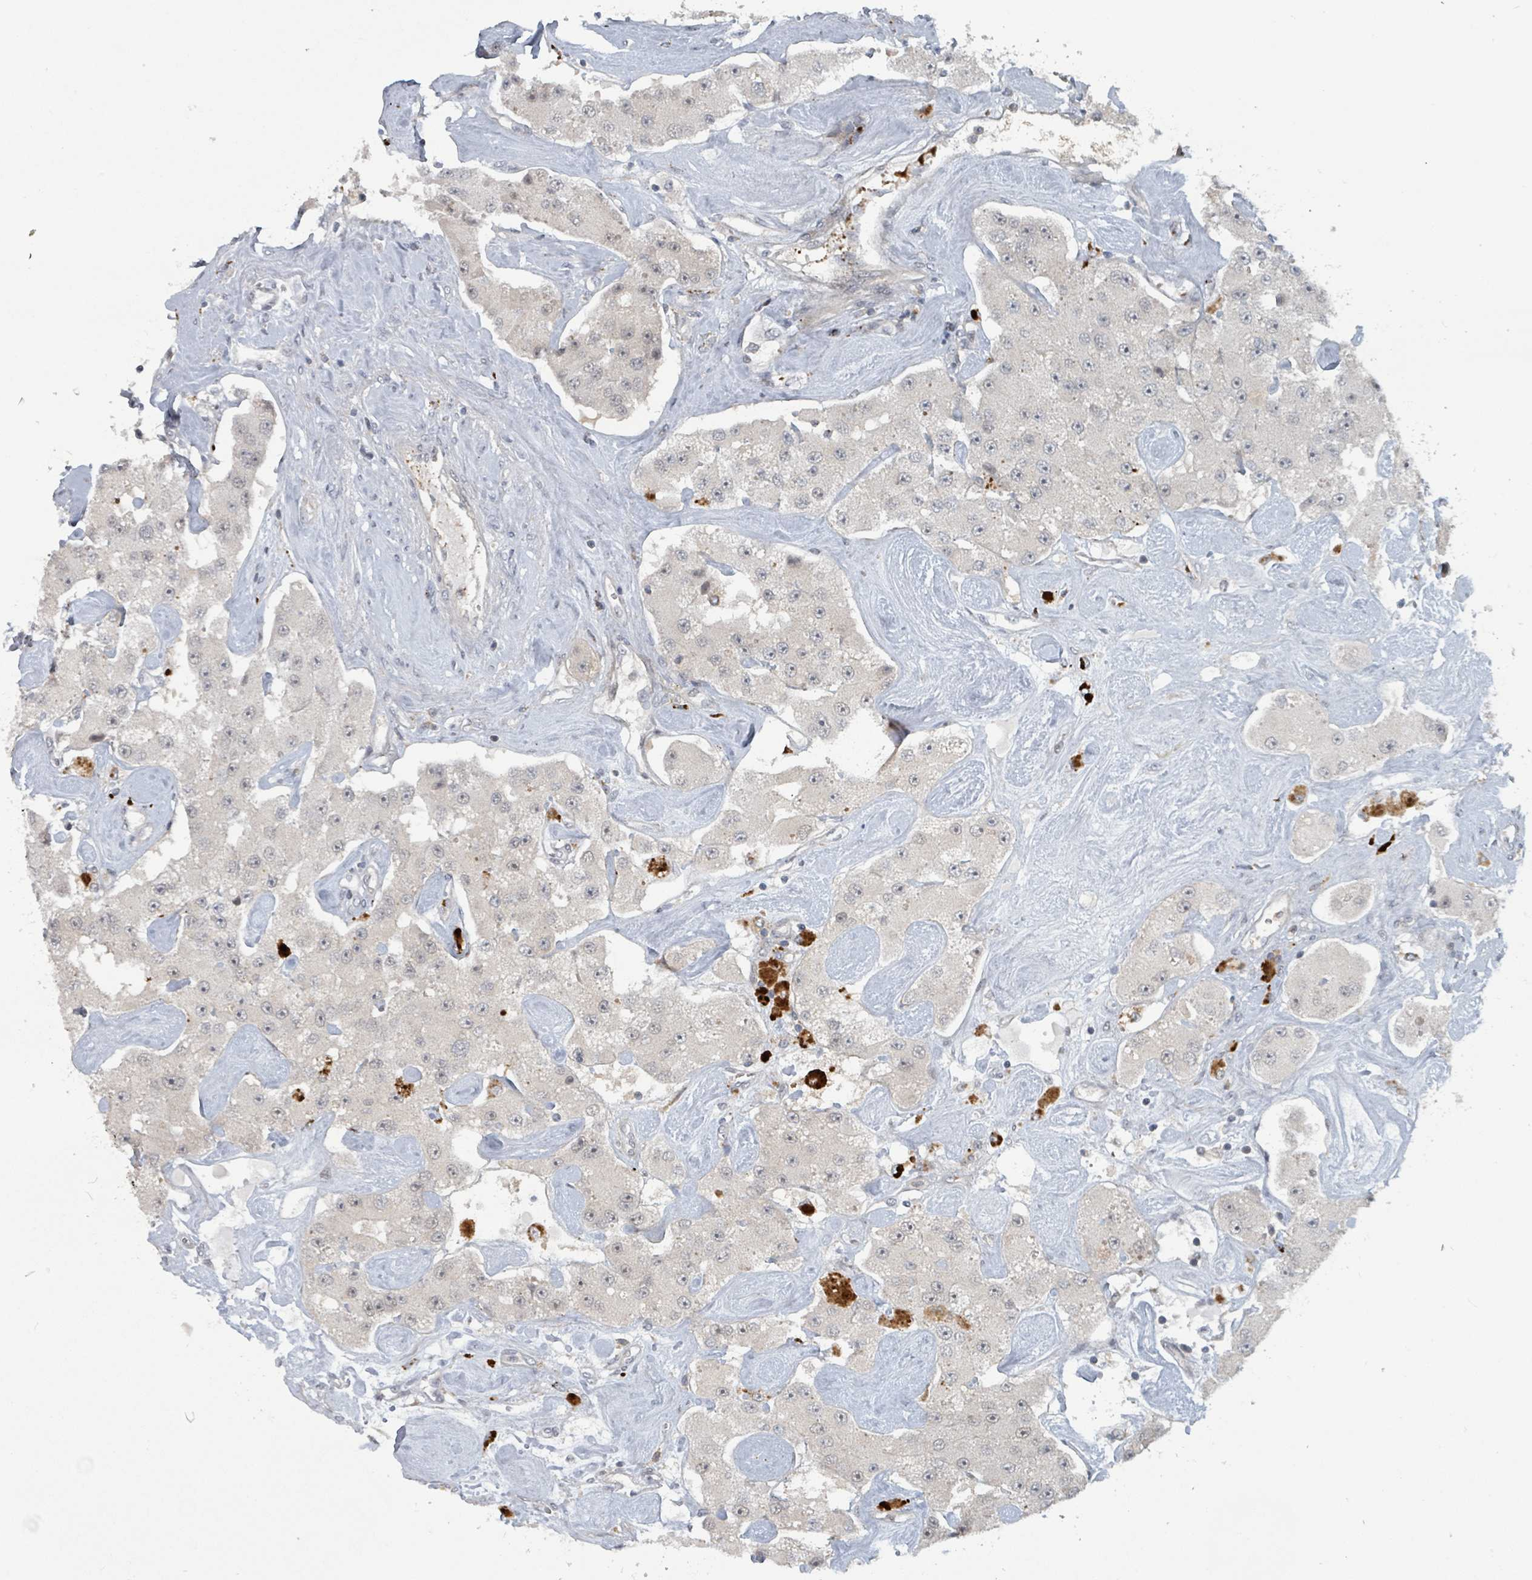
{"staining": {"intensity": "weak", "quantity": "<25%", "location": "cytoplasmic/membranous,nuclear"}, "tissue": "carcinoid", "cell_type": "Tumor cells", "image_type": "cancer", "snomed": [{"axis": "morphology", "description": "Carcinoid, malignant, NOS"}, {"axis": "topography", "description": "Pancreas"}], "caption": "The photomicrograph shows no staining of tumor cells in carcinoid.", "gene": "GTF3C1", "patient": {"sex": "male", "age": 41}}